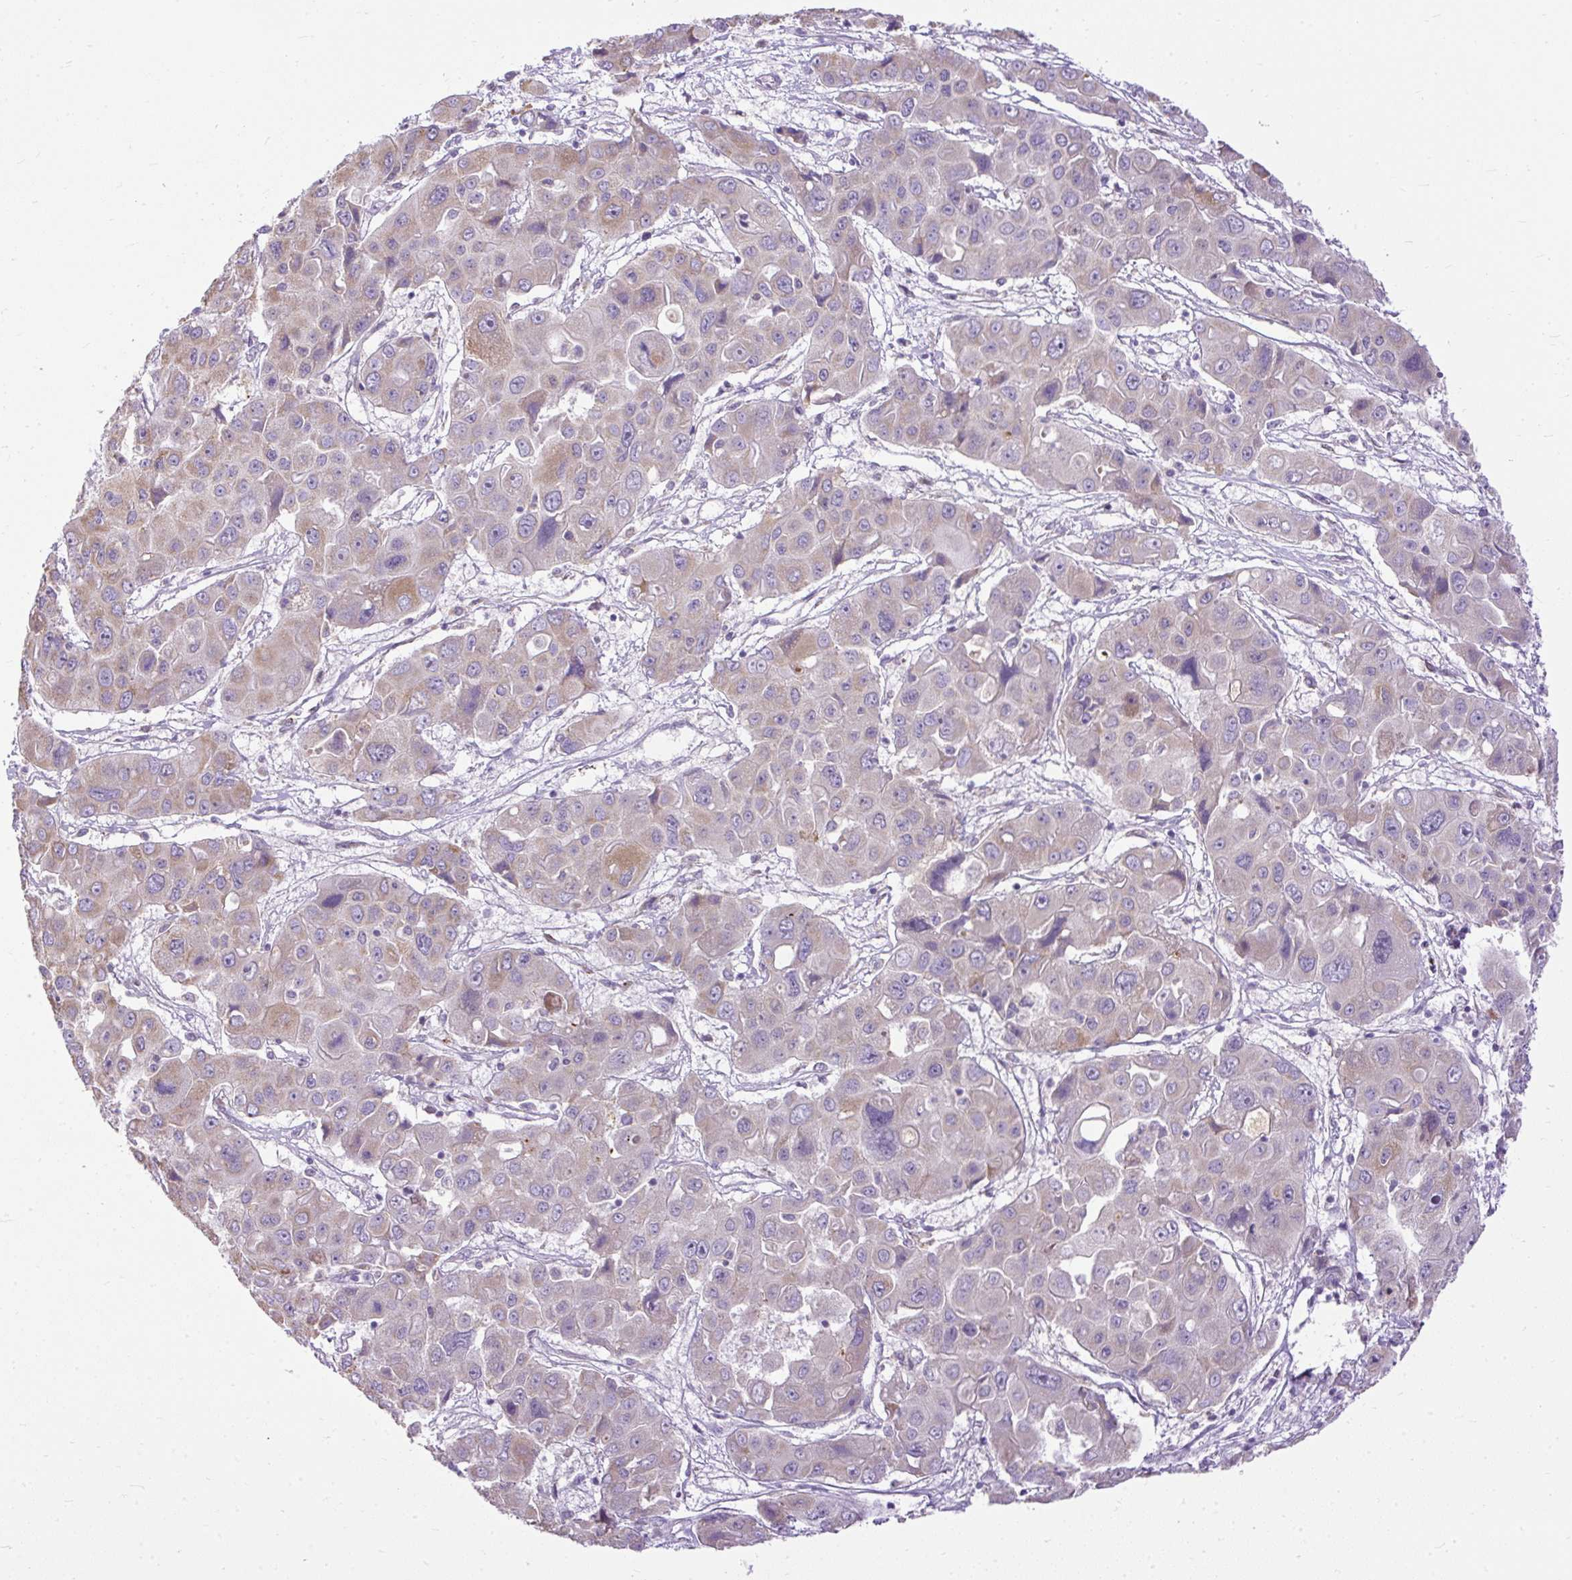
{"staining": {"intensity": "weak", "quantity": "<25%", "location": "cytoplasmic/membranous"}, "tissue": "liver cancer", "cell_type": "Tumor cells", "image_type": "cancer", "snomed": [{"axis": "morphology", "description": "Cholangiocarcinoma"}, {"axis": "topography", "description": "Liver"}], "caption": "High magnification brightfield microscopy of liver cancer (cholangiocarcinoma) stained with DAB (brown) and counterstained with hematoxylin (blue): tumor cells show no significant expression.", "gene": "SYBU", "patient": {"sex": "male", "age": 67}}